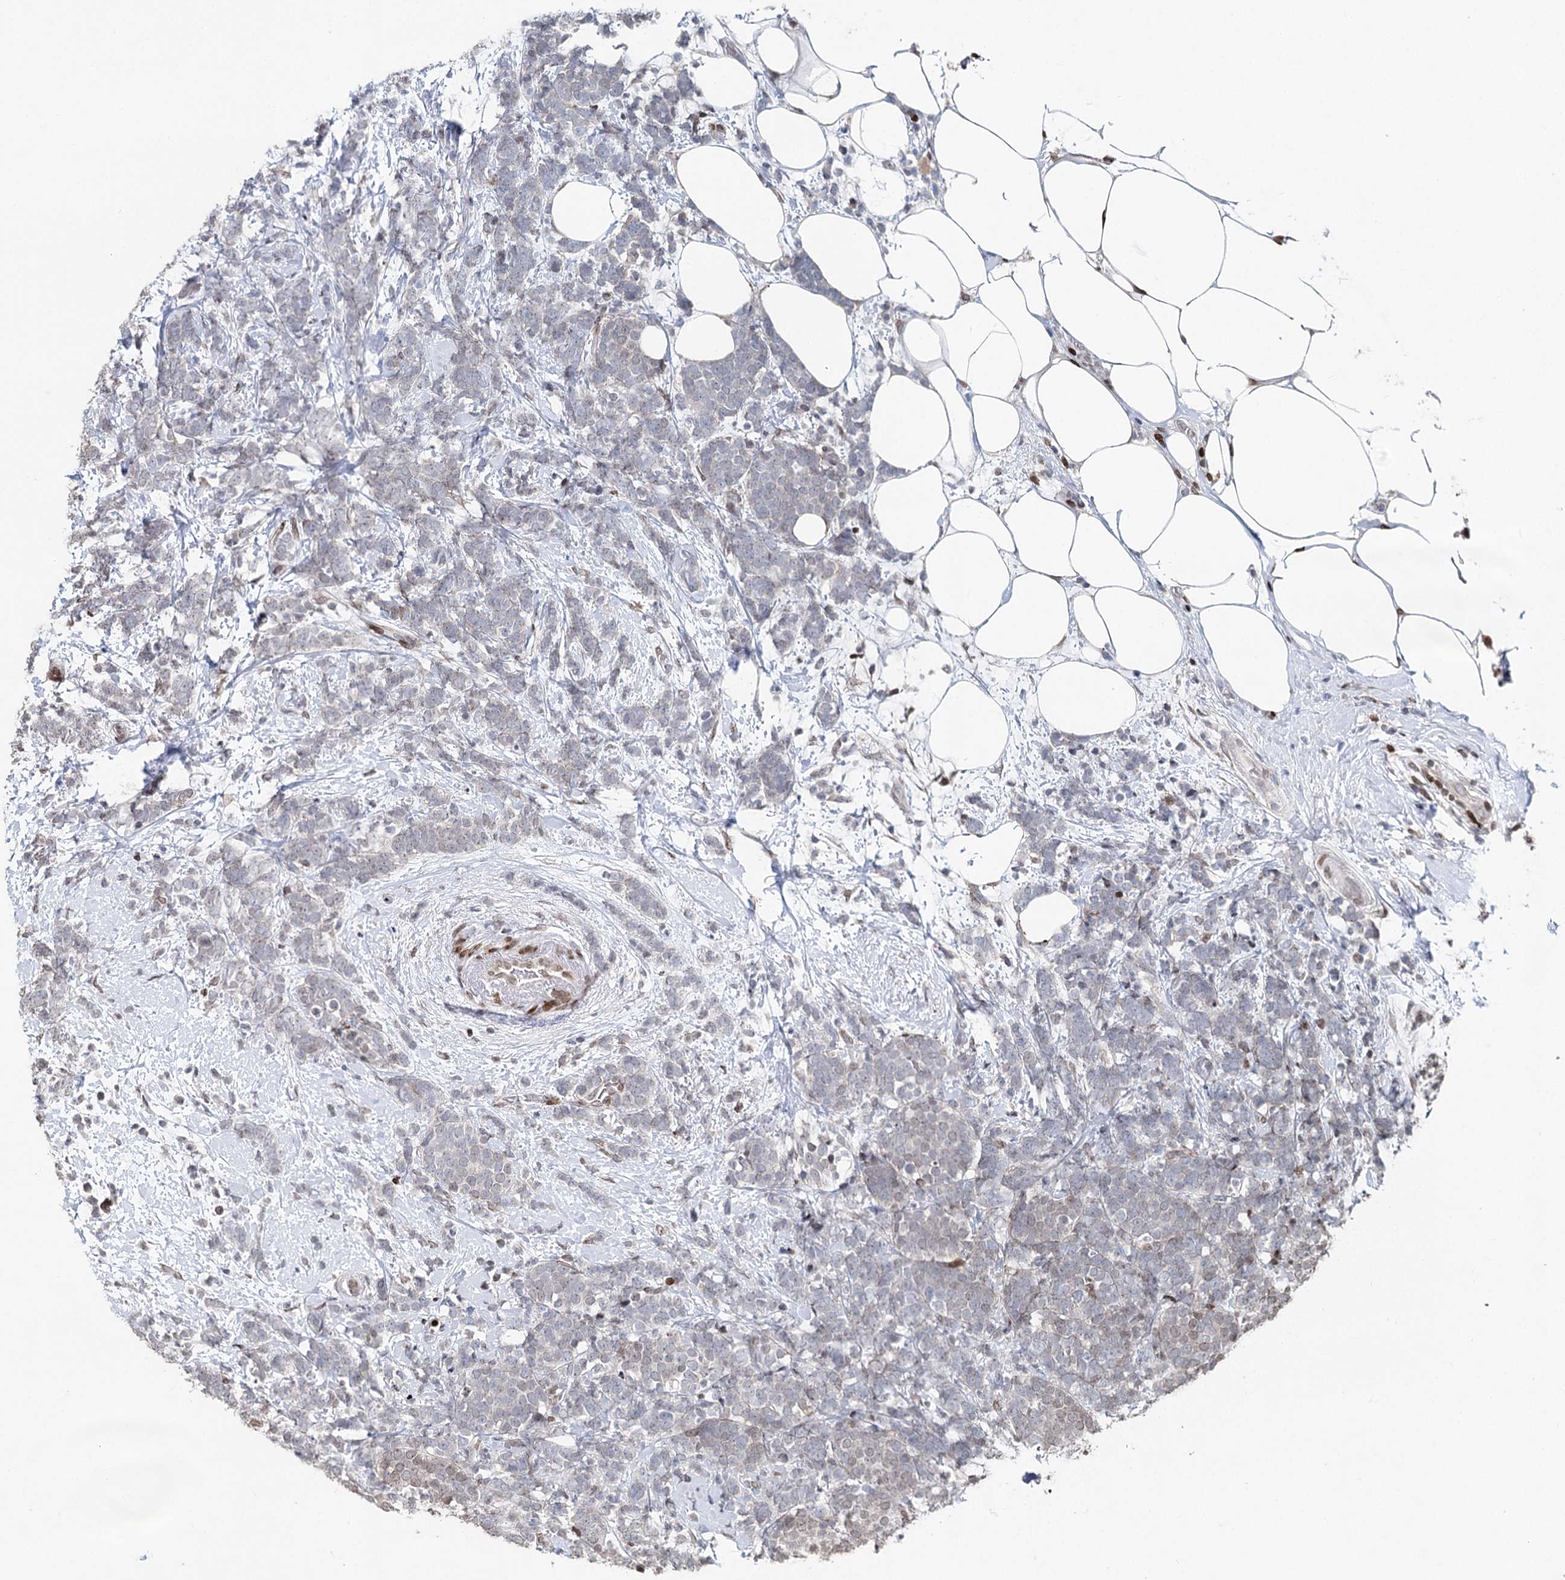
{"staining": {"intensity": "negative", "quantity": "none", "location": "none"}, "tissue": "breast cancer", "cell_type": "Tumor cells", "image_type": "cancer", "snomed": [{"axis": "morphology", "description": "Lobular carcinoma"}, {"axis": "topography", "description": "Breast"}], "caption": "Tumor cells are negative for brown protein staining in breast cancer (lobular carcinoma).", "gene": "FRMD4A", "patient": {"sex": "female", "age": 58}}